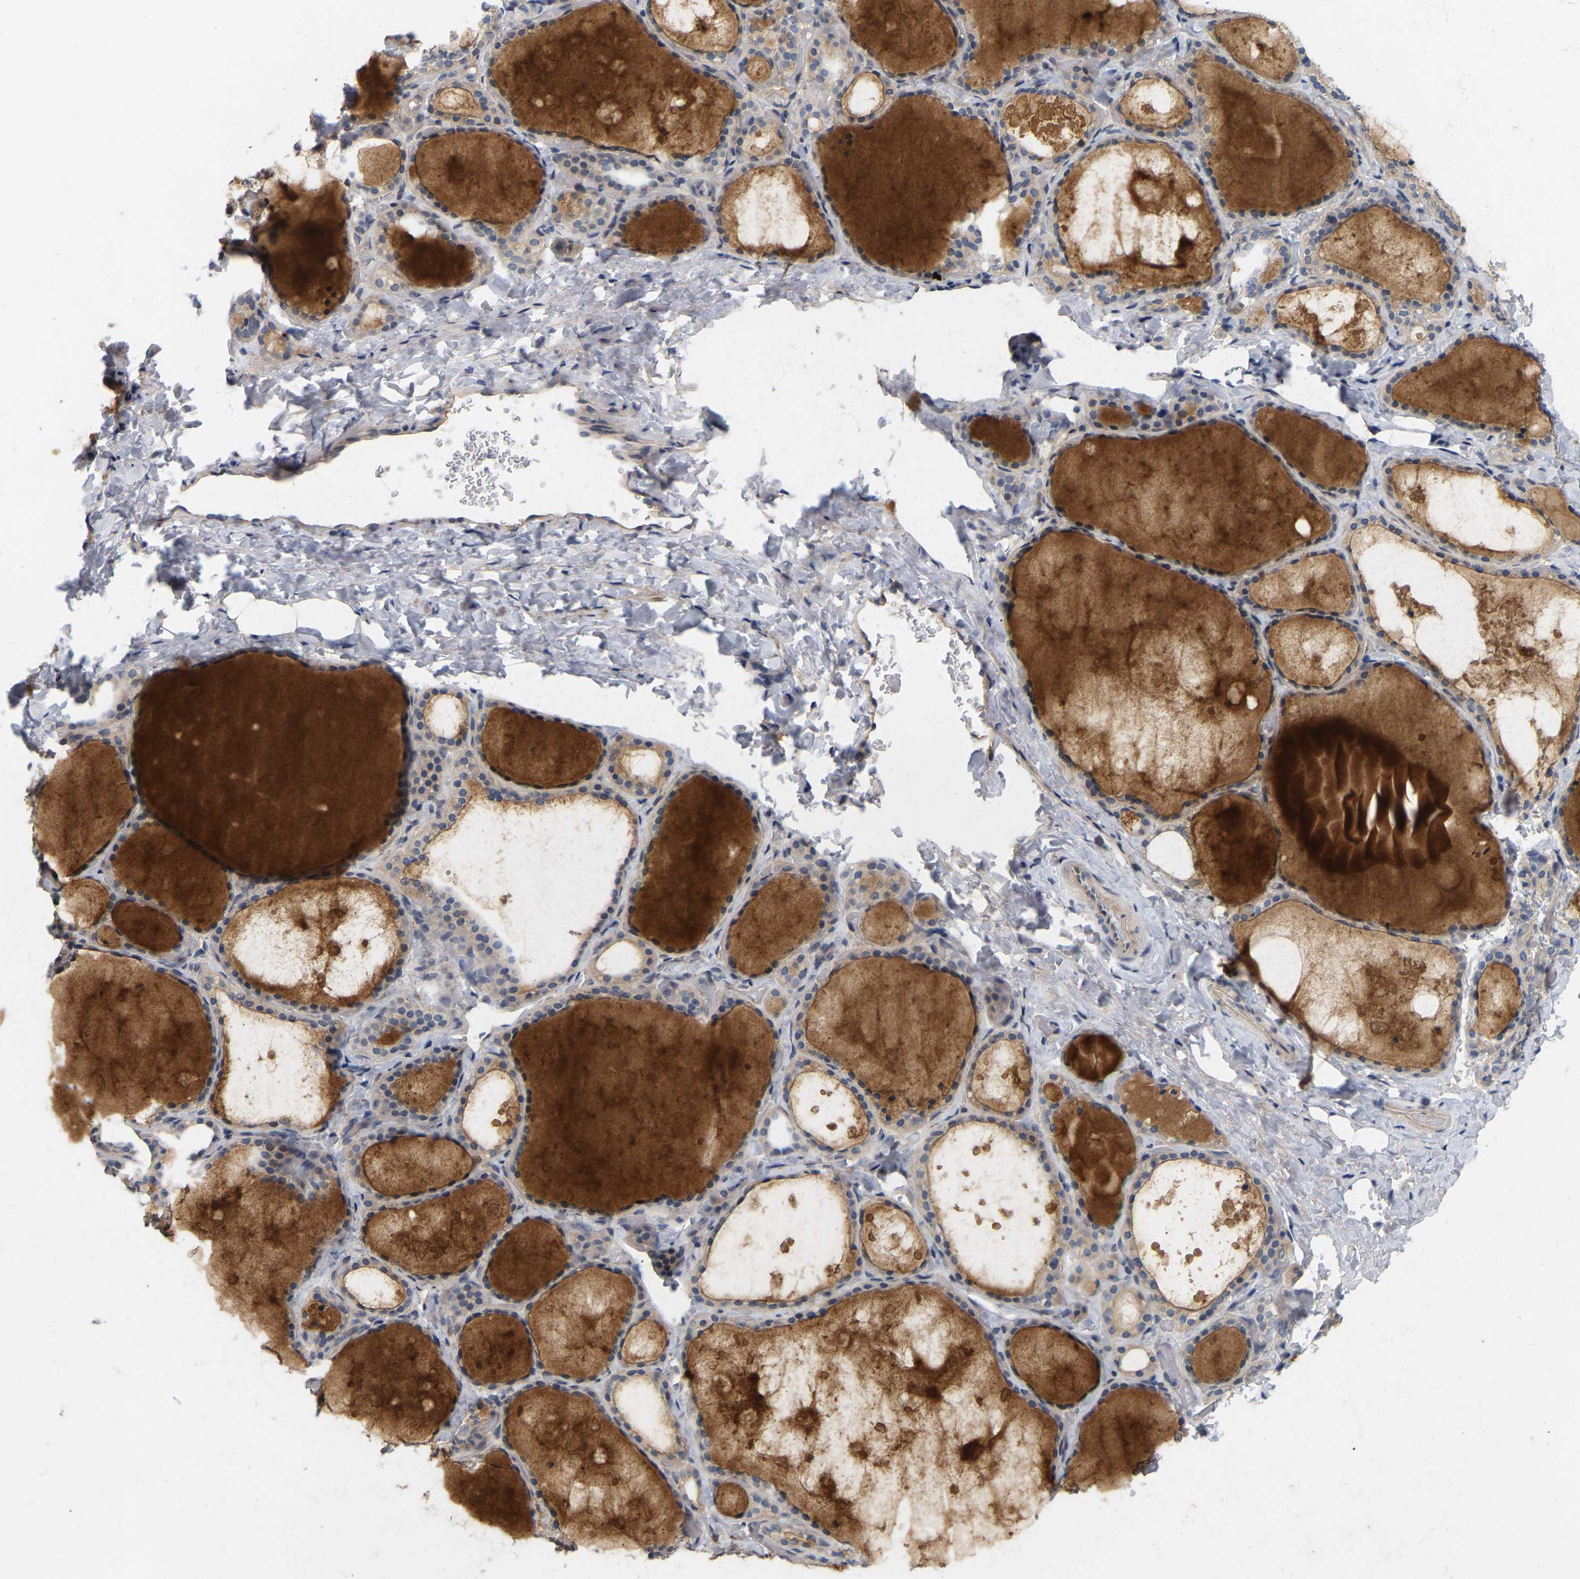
{"staining": {"intensity": "weak", "quantity": "<25%", "location": "cytoplasmic/membranous"}, "tissue": "thyroid gland", "cell_type": "Glandular cells", "image_type": "normal", "snomed": [{"axis": "morphology", "description": "Normal tissue, NOS"}, {"axis": "topography", "description": "Thyroid gland"}], "caption": "Immunohistochemistry (IHC) photomicrograph of unremarkable thyroid gland: human thyroid gland stained with DAB (3,3'-diaminobenzidine) demonstrates no significant protein staining in glandular cells.", "gene": "SSH1", "patient": {"sex": "female", "age": 44}}